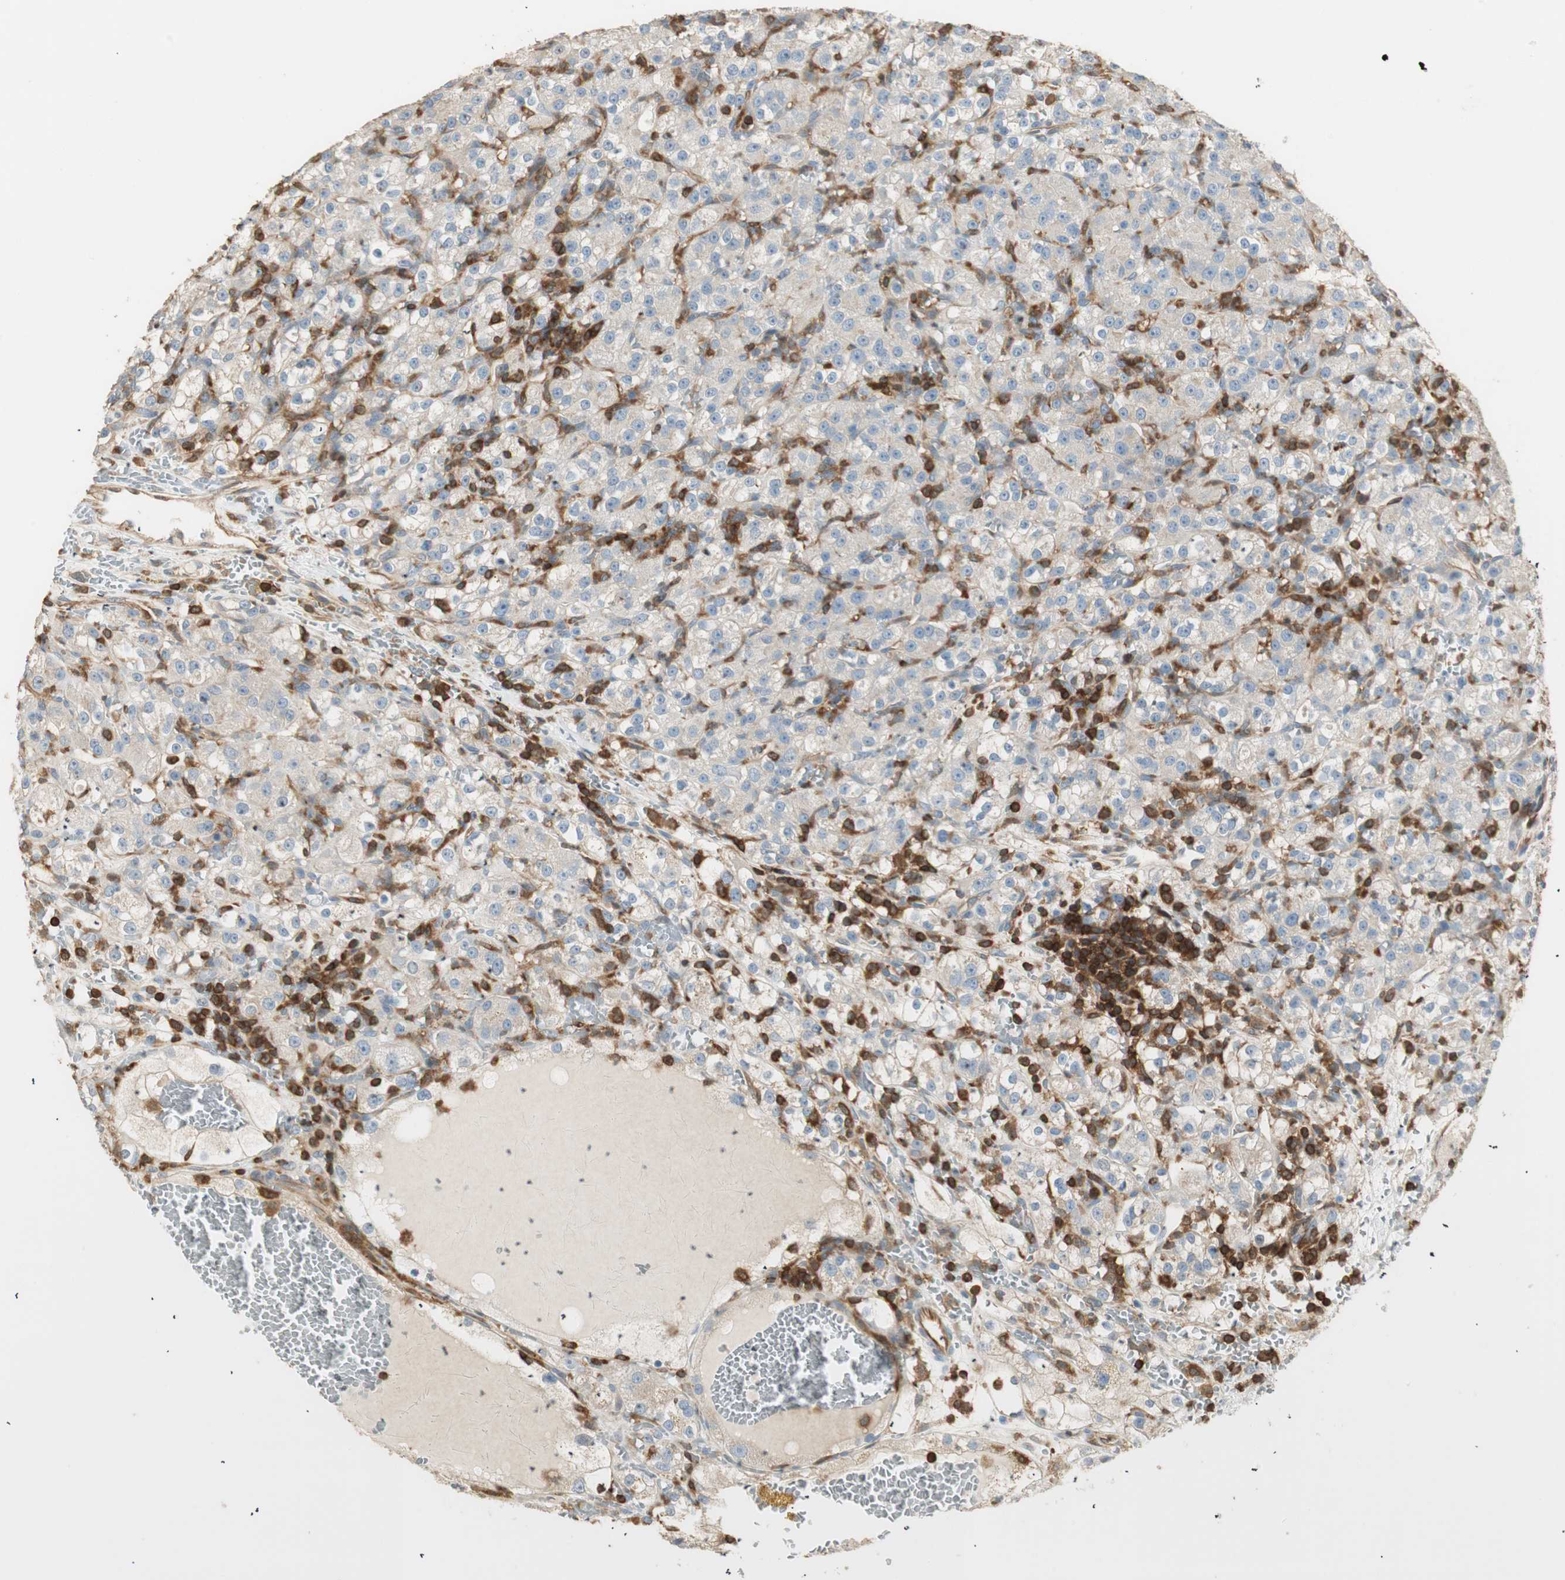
{"staining": {"intensity": "negative", "quantity": "none", "location": "none"}, "tissue": "renal cancer", "cell_type": "Tumor cells", "image_type": "cancer", "snomed": [{"axis": "morphology", "description": "Normal tissue, NOS"}, {"axis": "morphology", "description": "Adenocarcinoma, NOS"}, {"axis": "topography", "description": "Kidney"}], "caption": "This is an IHC micrograph of renal cancer. There is no staining in tumor cells.", "gene": "CRLF3", "patient": {"sex": "male", "age": 61}}